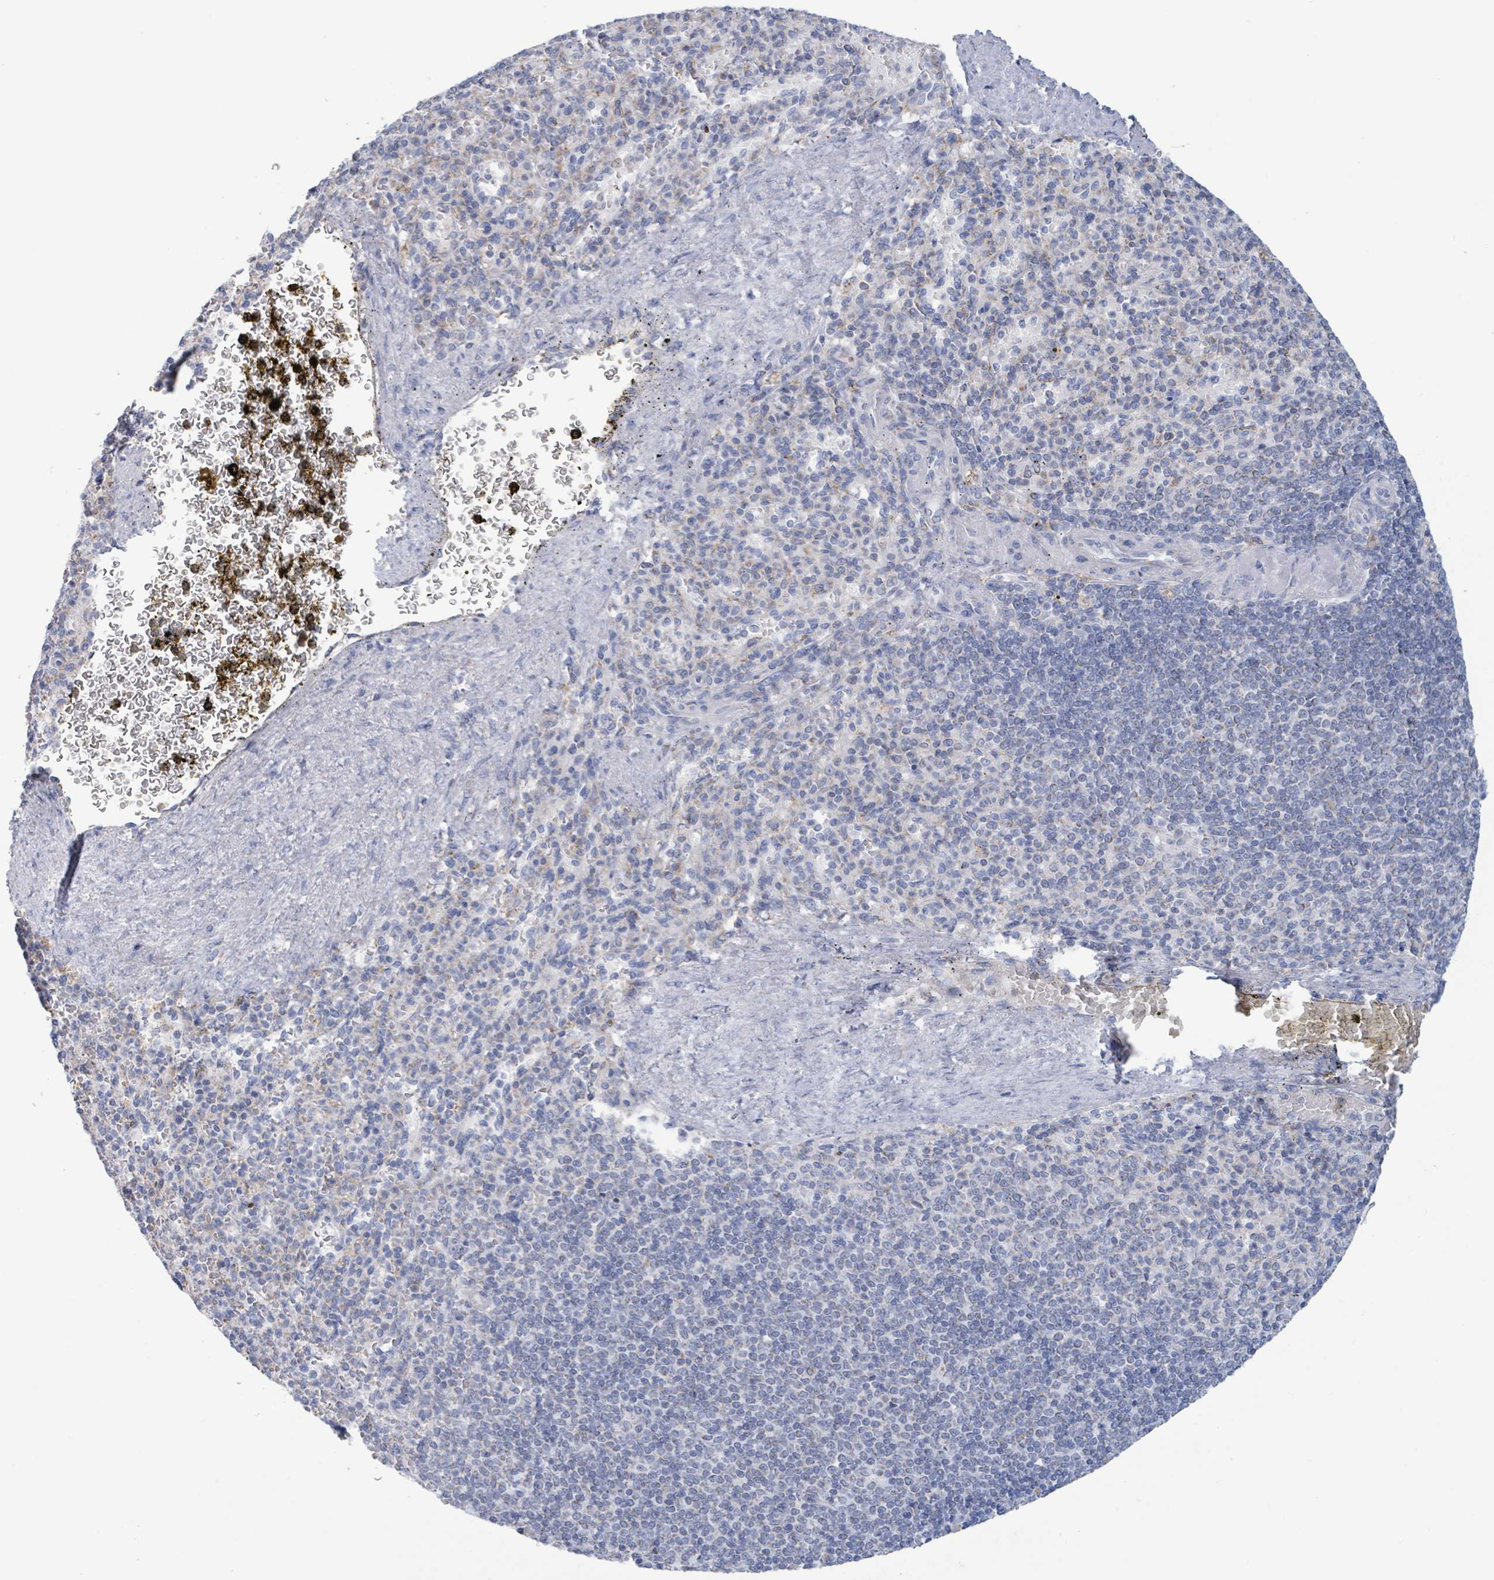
{"staining": {"intensity": "negative", "quantity": "none", "location": "none"}, "tissue": "spleen", "cell_type": "Cells in red pulp", "image_type": "normal", "snomed": [{"axis": "morphology", "description": "Normal tissue, NOS"}, {"axis": "topography", "description": "Spleen"}], "caption": "Micrograph shows no protein positivity in cells in red pulp of normal spleen.", "gene": "AKR1C4", "patient": {"sex": "female", "age": 74}}